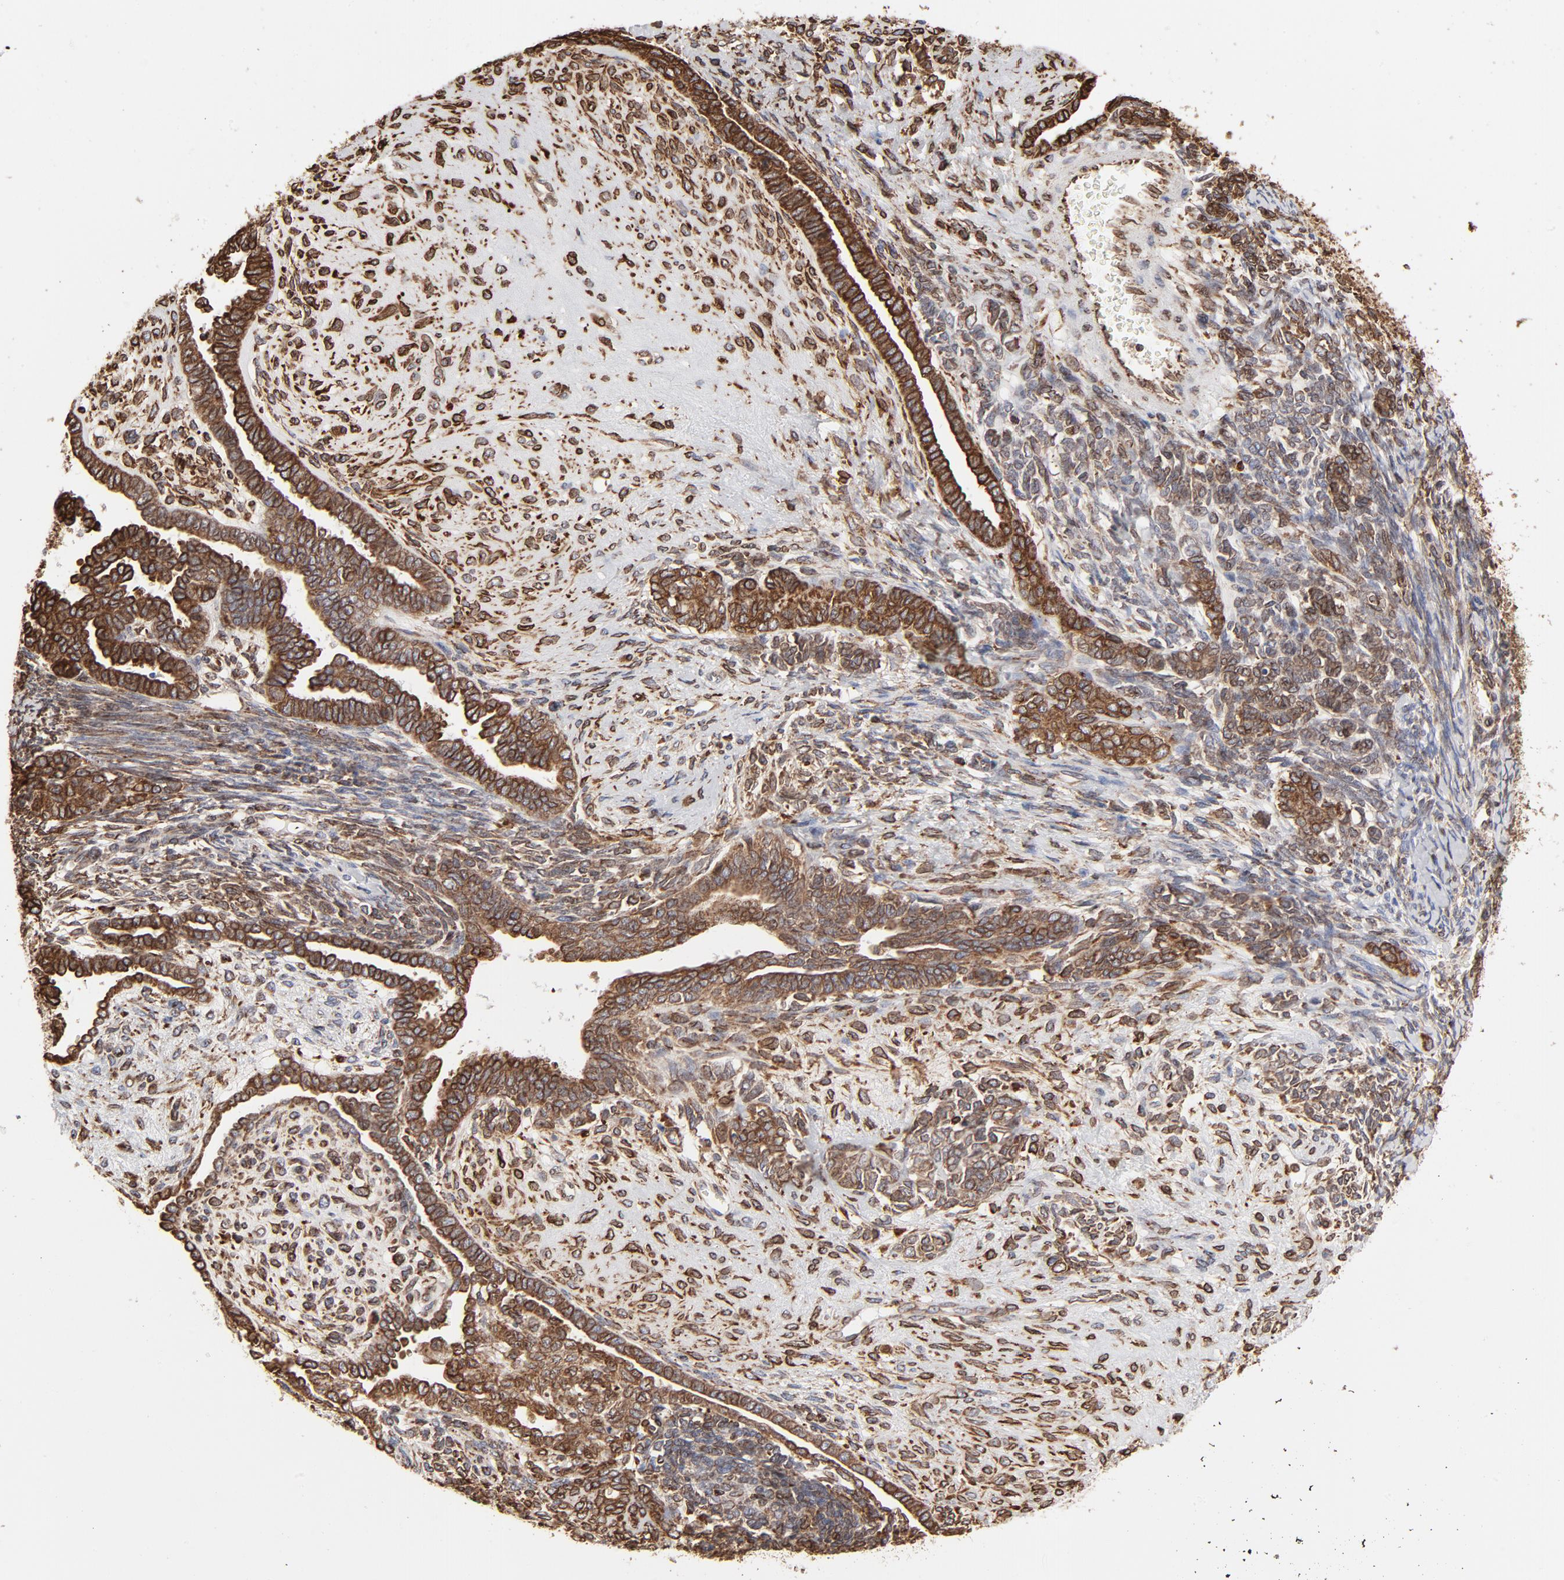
{"staining": {"intensity": "strong", "quantity": ">75%", "location": "cytoplasmic/membranous"}, "tissue": "endometrial cancer", "cell_type": "Tumor cells", "image_type": "cancer", "snomed": [{"axis": "morphology", "description": "Neoplasm, malignant, NOS"}, {"axis": "topography", "description": "Endometrium"}], "caption": "Immunohistochemistry (IHC) image of human endometrial cancer (neoplasm (malignant)) stained for a protein (brown), which exhibits high levels of strong cytoplasmic/membranous staining in approximately >75% of tumor cells.", "gene": "CANX", "patient": {"sex": "female", "age": 74}}